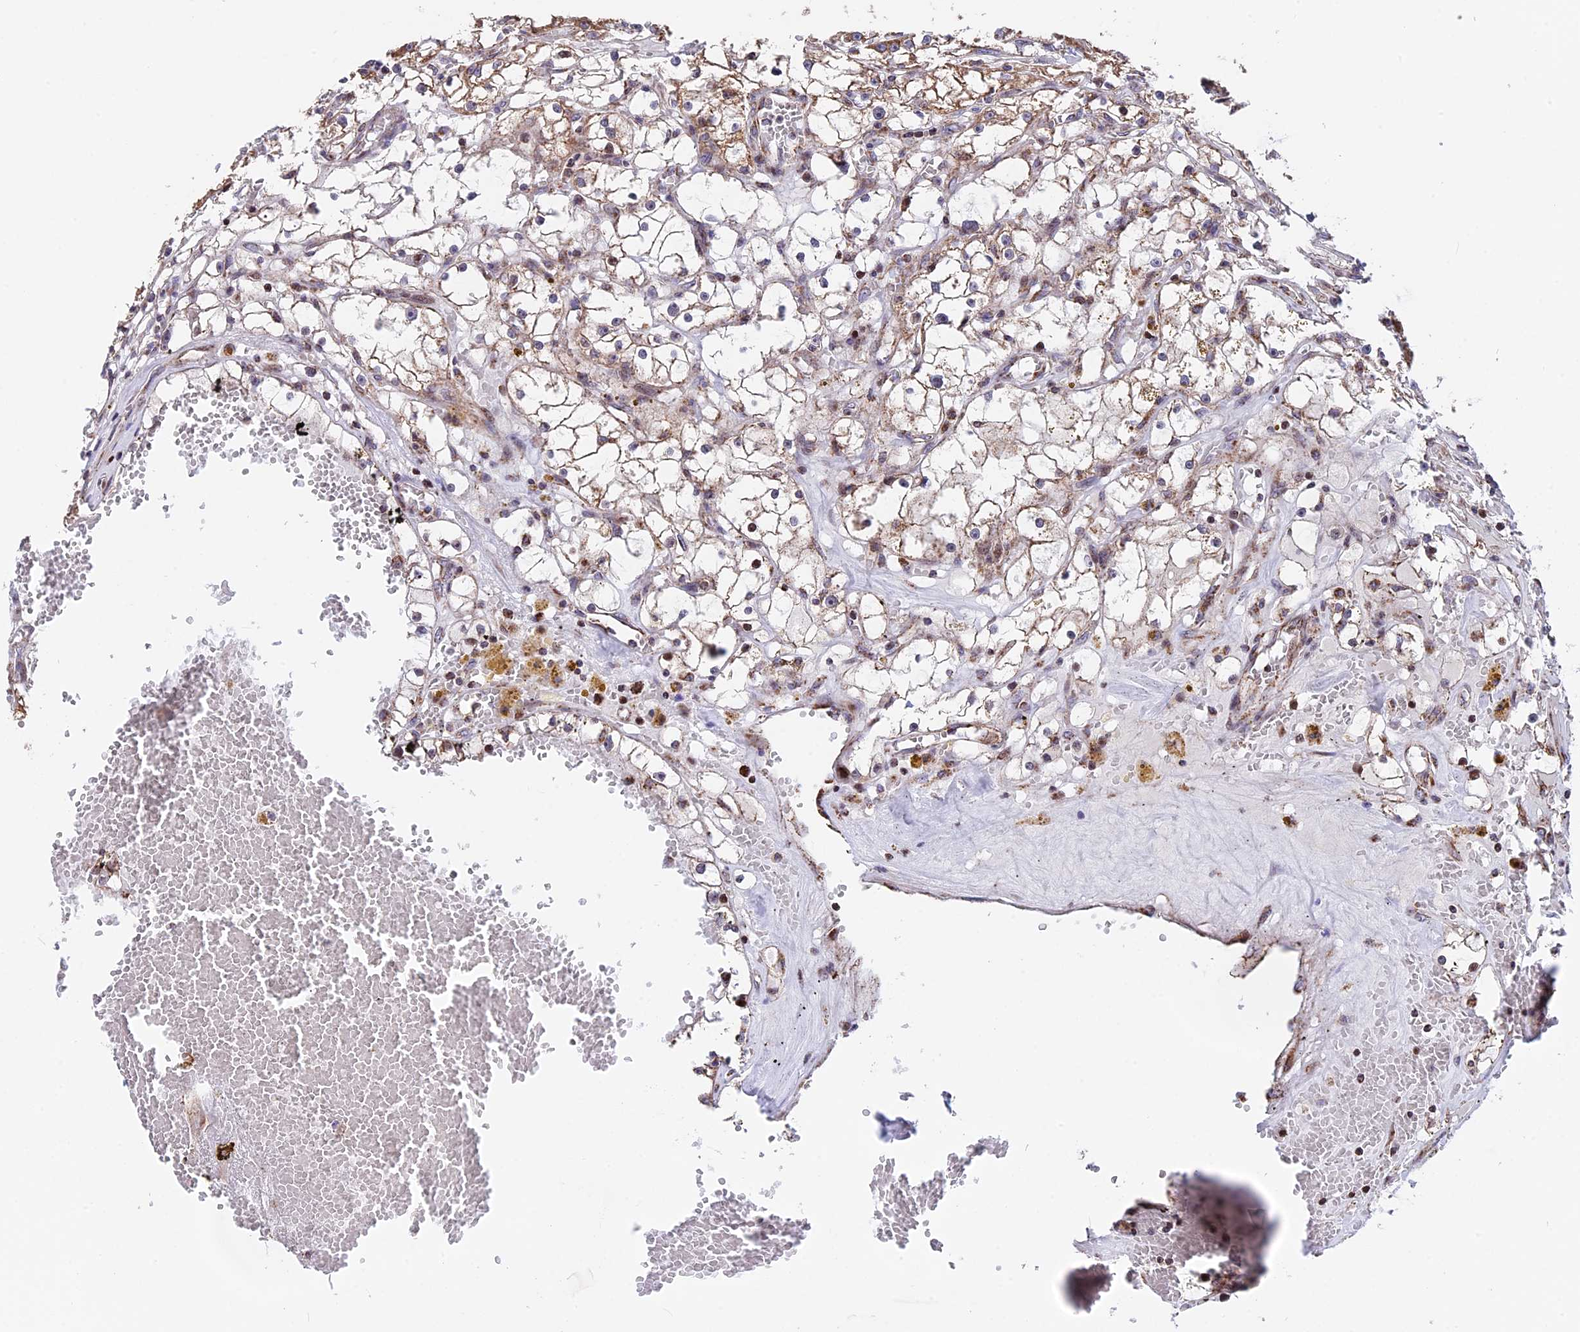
{"staining": {"intensity": "weak", "quantity": "<25%", "location": "cytoplasmic/membranous"}, "tissue": "renal cancer", "cell_type": "Tumor cells", "image_type": "cancer", "snomed": [{"axis": "morphology", "description": "Adenocarcinoma, NOS"}, {"axis": "topography", "description": "Kidney"}], "caption": "The histopathology image shows no significant staining in tumor cells of renal adenocarcinoma.", "gene": "FAM174C", "patient": {"sex": "male", "age": 56}}